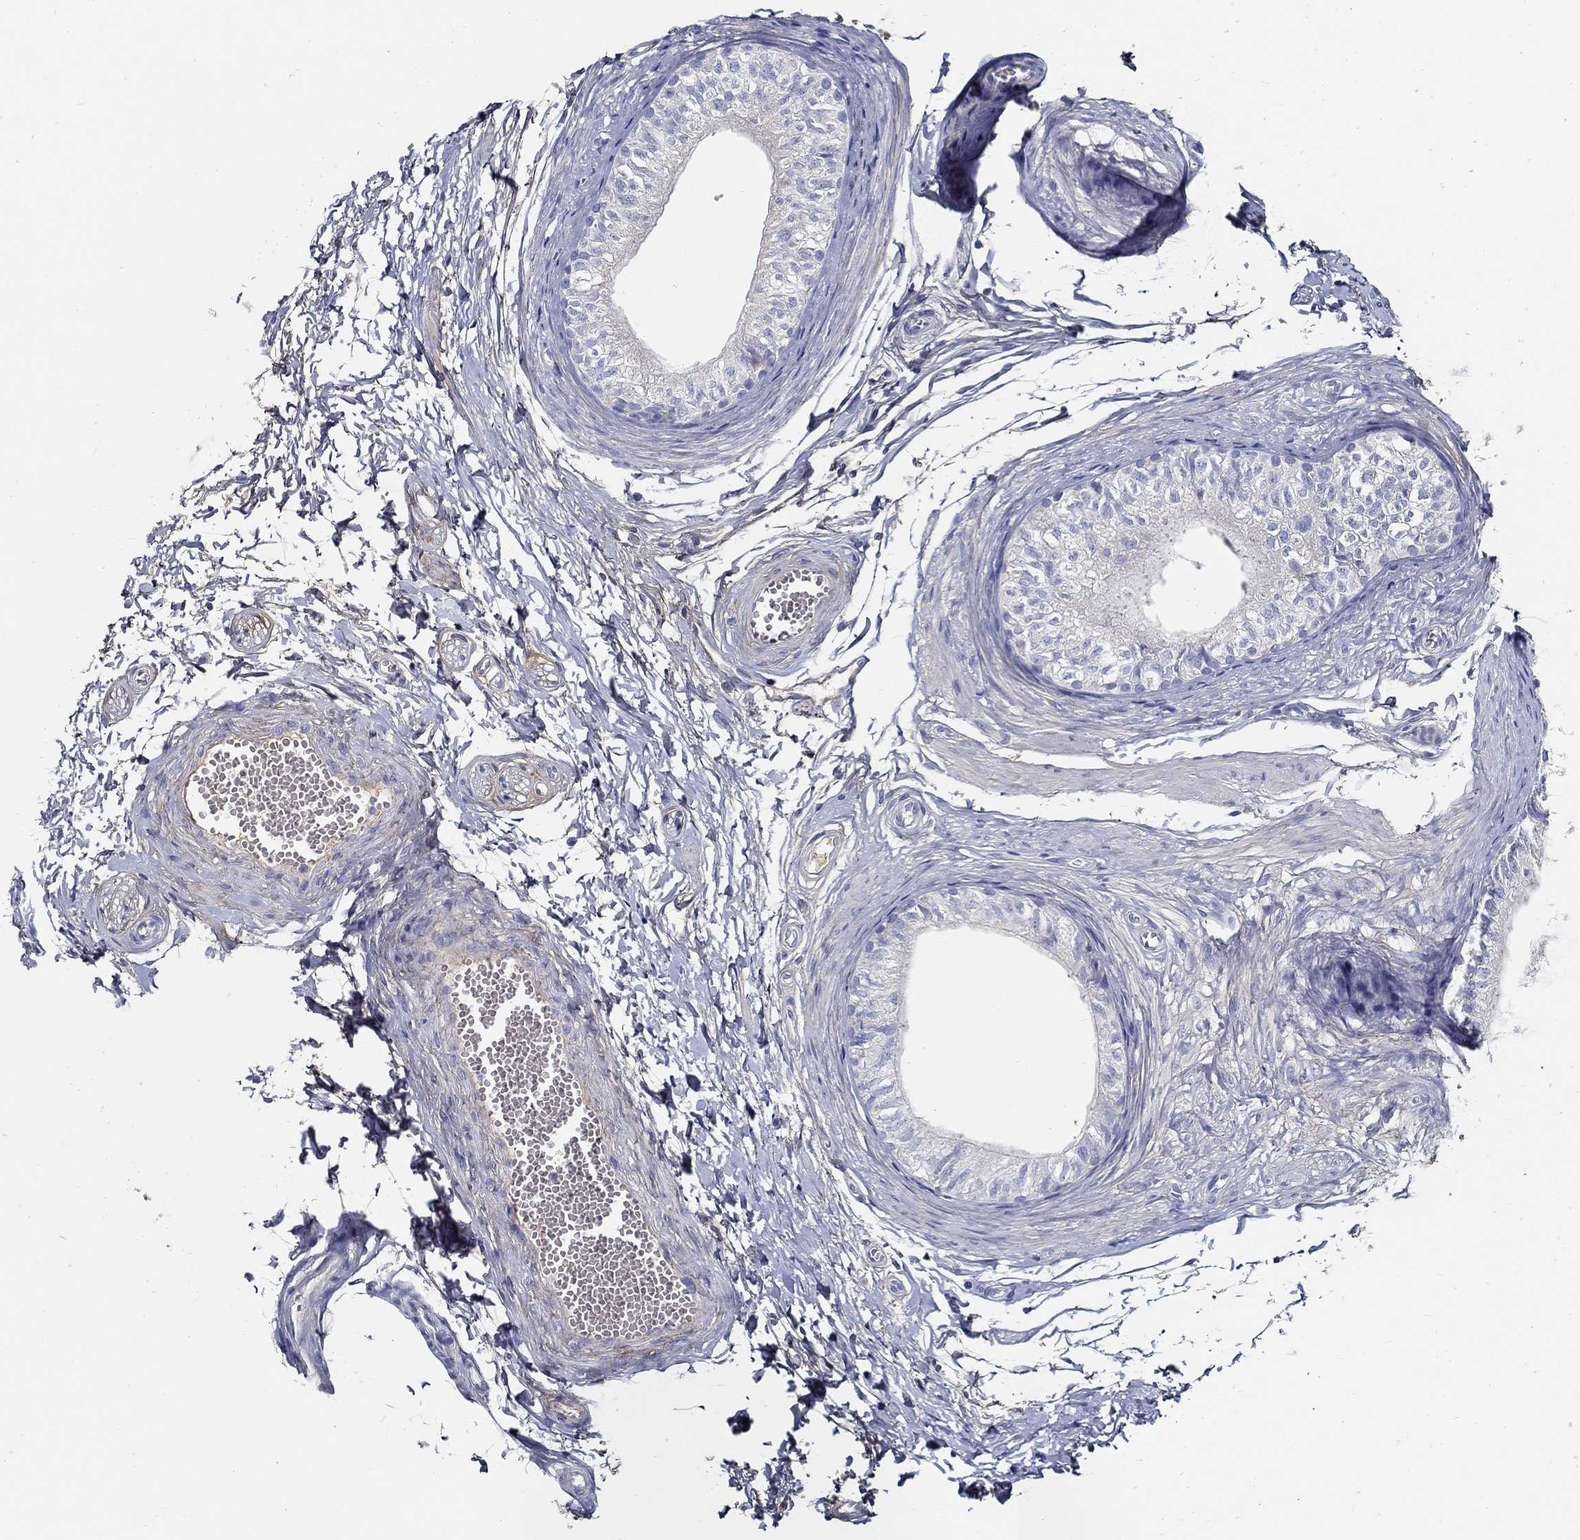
{"staining": {"intensity": "negative", "quantity": "none", "location": "none"}, "tissue": "epididymis", "cell_type": "Glandular cells", "image_type": "normal", "snomed": [{"axis": "morphology", "description": "Normal tissue, NOS"}, {"axis": "topography", "description": "Epididymis"}], "caption": "An immunohistochemistry (IHC) histopathology image of benign epididymis is shown. There is no staining in glandular cells of epididymis.", "gene": "TGFBI", "patient": {"sex": "male", "age": 22}}